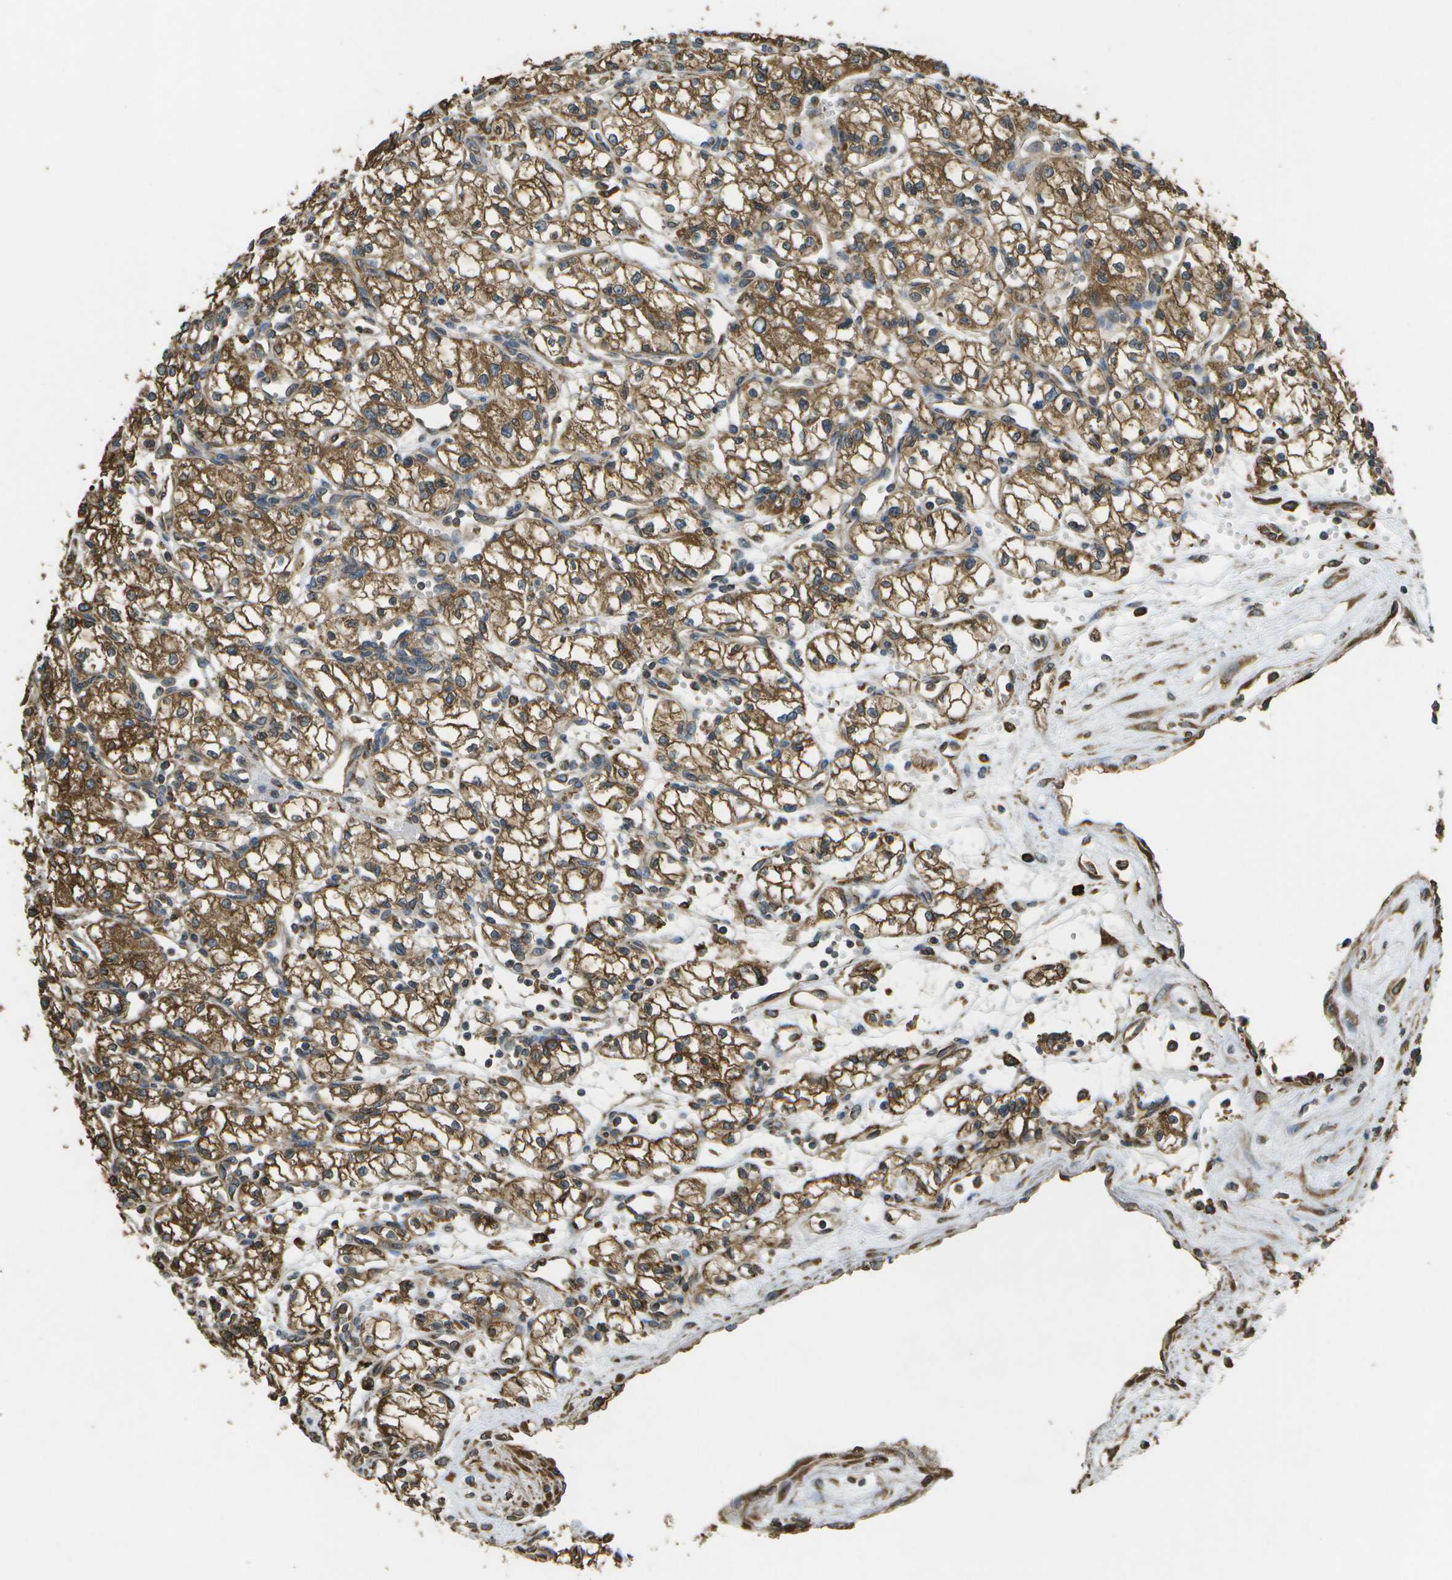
{"staining": {"intensity": "moderate", "quantity": ">75%", "location": "cytoplasmic/membranous"}, "tissue": "renal cancer", "cell_type": "Tumor cells", "image_type": "cancer", "snomed": [{"axis": "morphology", "description": "Normal tissue, NOS"}, {"axis": "morphology", "description": "Adenocarcinoma, NOS"}, {"axis": "topography", "description": "Kidney"}], "caption": "DAB (3,3'-diaminobenzidine) immunohistochemical staining of human renal cancer reveals moderate cytoplasmic/membranous protein positivity in approximately >75% of tumor cells.", "gene": "PDIA4", "patient": {"sex": "male", "age": 59}}